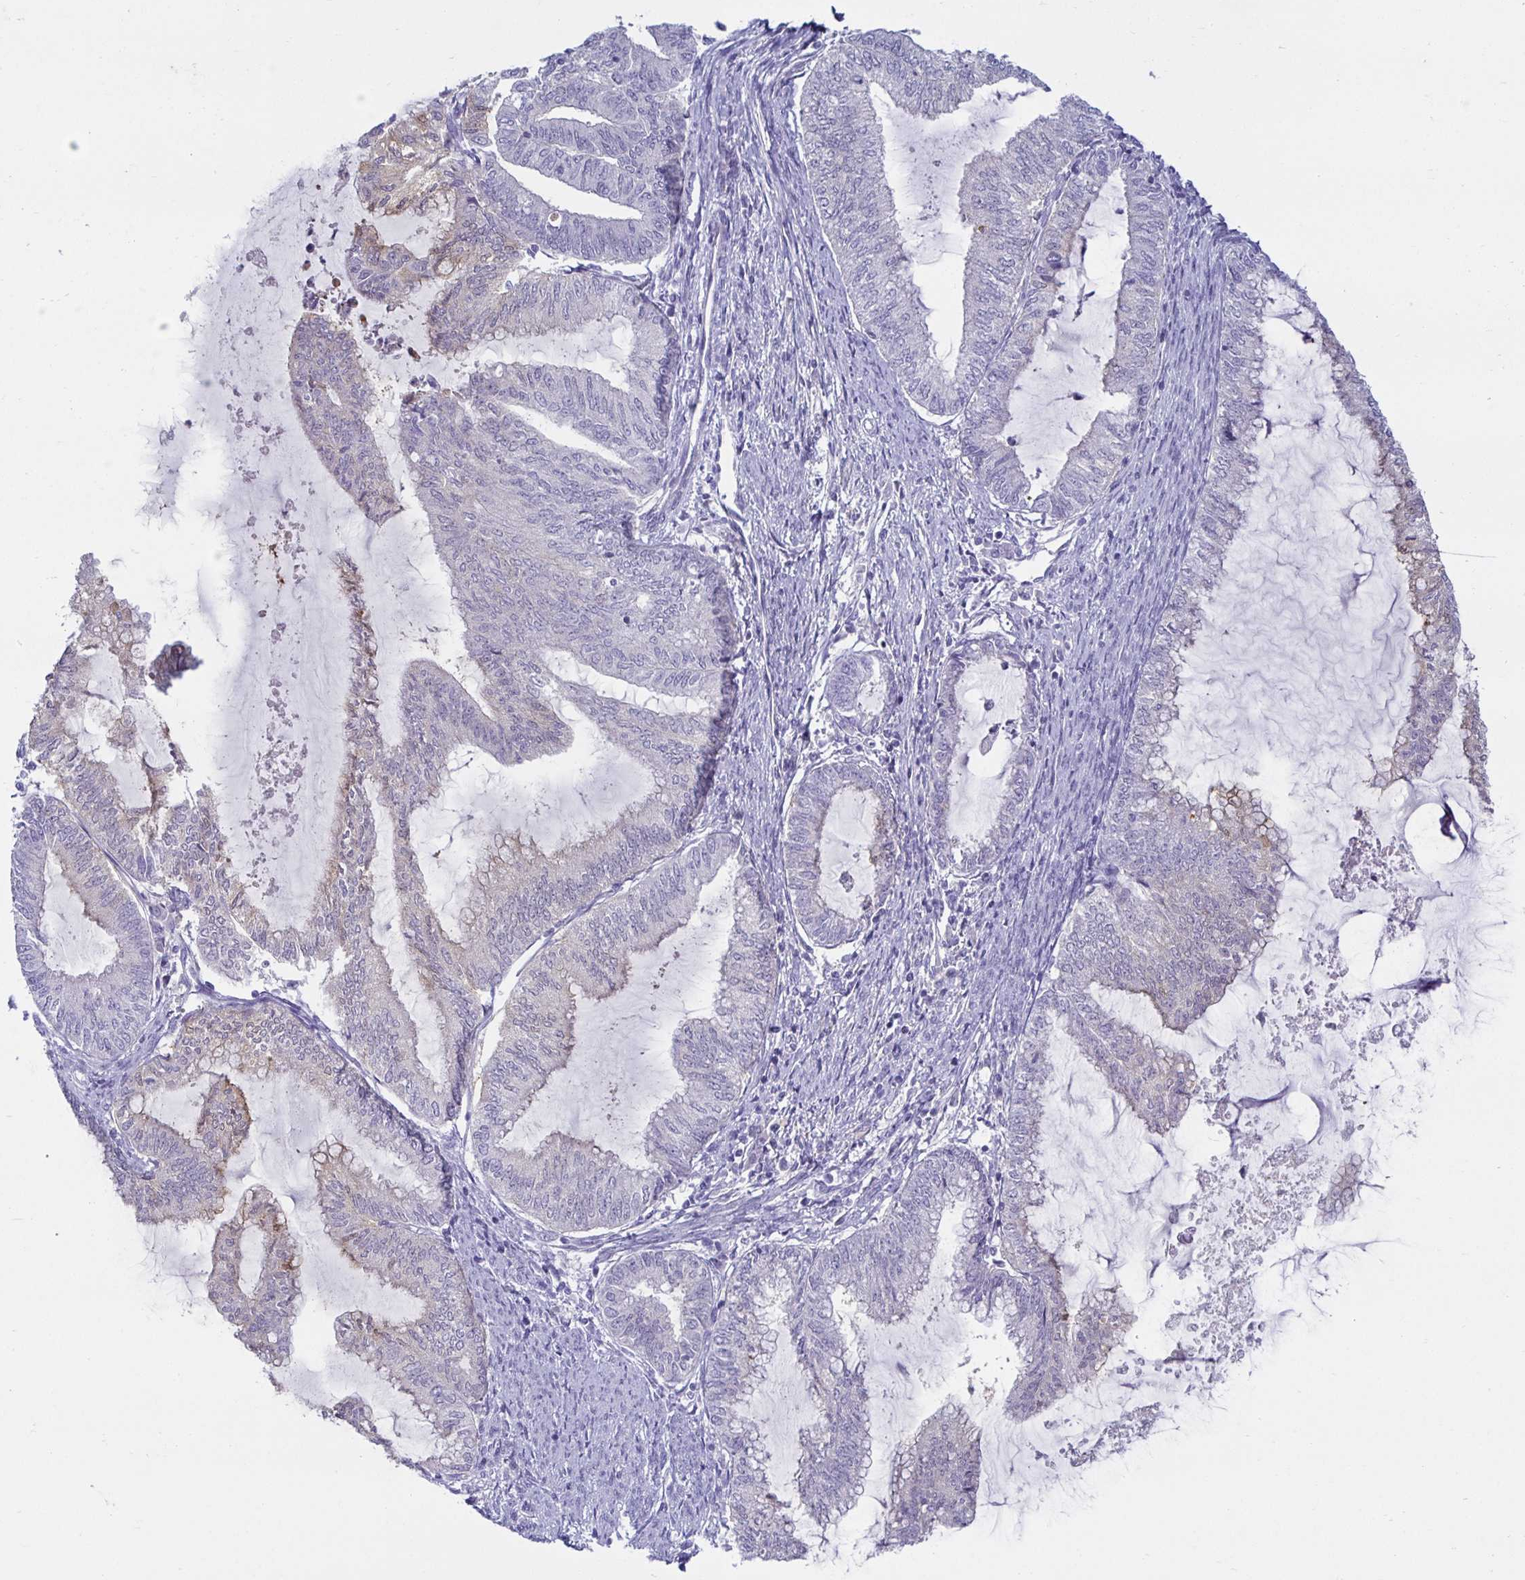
{"staining": {"intensity": "negative", "quantity": "none", "location": "none"}, "tissue": "endometrial cancer", "cell_type": "Tumor cells", "image_type": "cancer", "snomed": [{"axis": "morphology", "description": "Adenocarcinoma, NOS"}, {"axis": "topography", "description": "Endometrium"}], "caption": "Tumor cells show no significant positivity in endometrial cancer.", "gene": "MON2", "patient": {"sex": "female", "age": 79}}